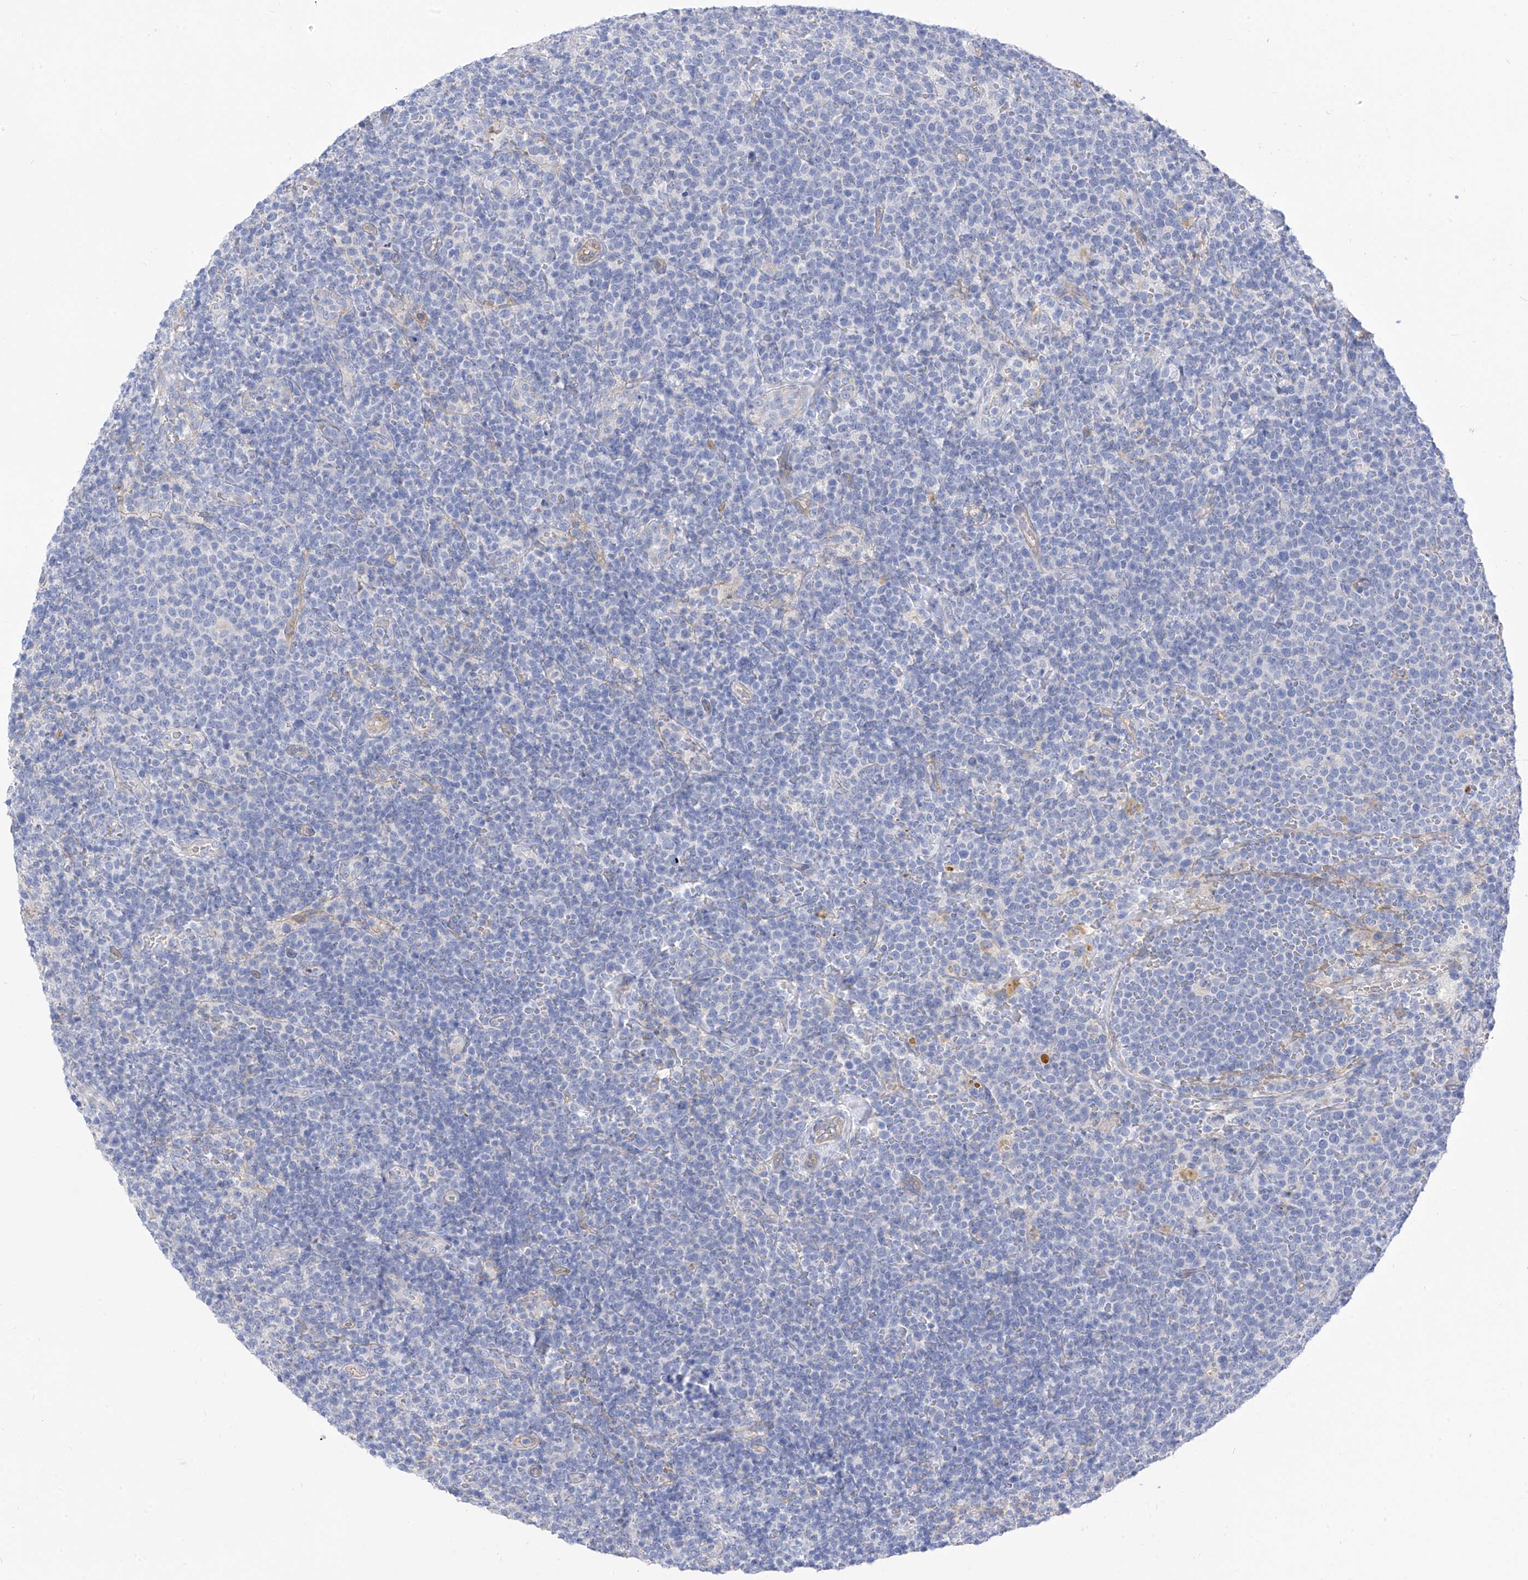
{"staining": {"intensity": "negative", "quantity": "none", "location": "none"}, "tissue": "lymphoma", "cell_type": "Tumor cells", "image_type": "cancer", "snomed": [{"axis": "morphology", "description": "Malignant lymphoma, non-Hodgkin's type, High grade"}, {"axis": "topography", "description": "Lymph node"}], "caption": "A histopathology image of human lymphoma is negative for staining in tumor cells.", "gene": "ITGA9", "patient": {"sex": "male", "age": 61}}